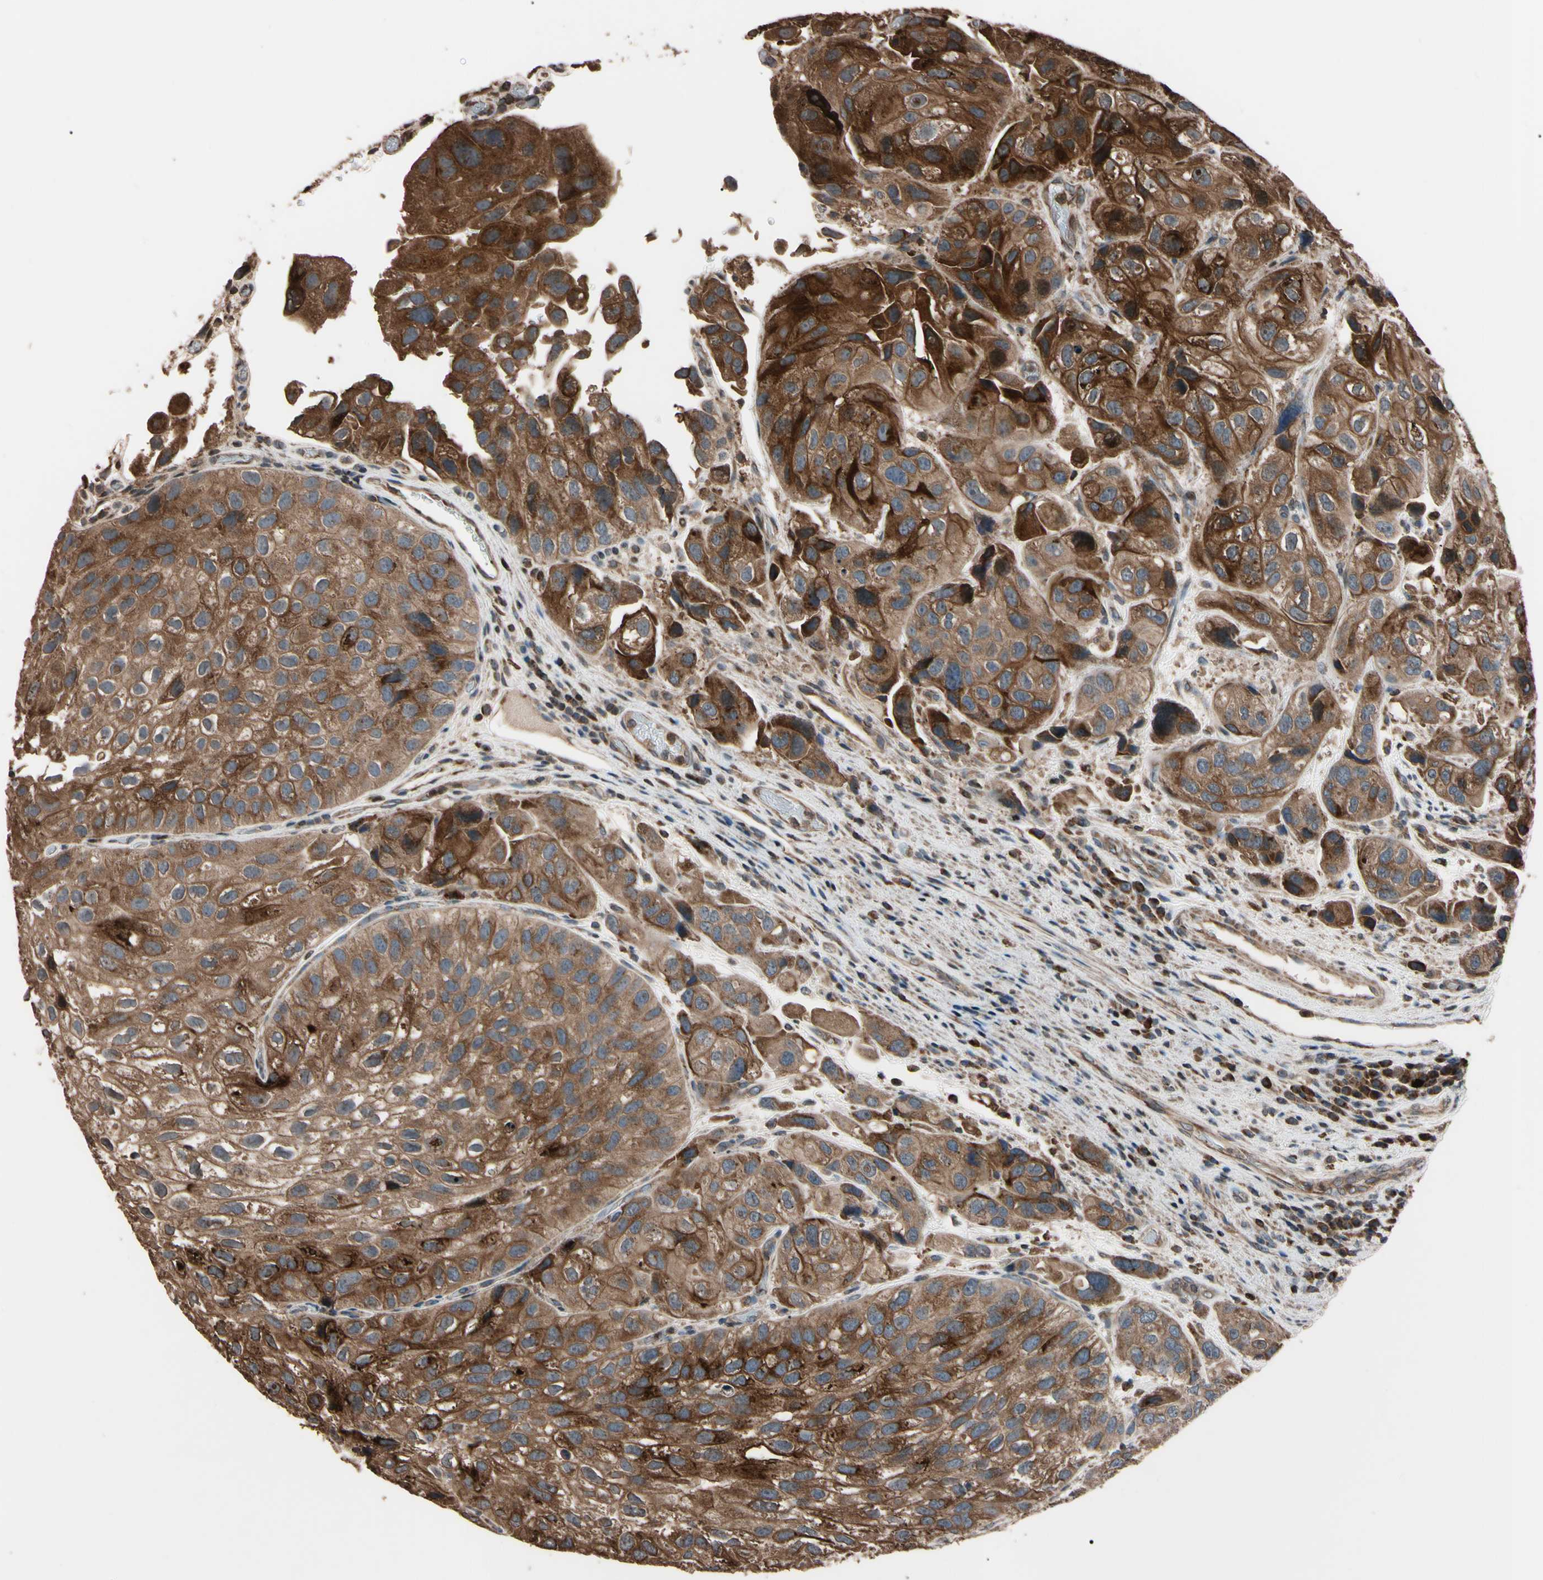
{"staining": {"intensity": "strong", "quantity": "<25%", "location": "cytoplasmic/membranous"}, "tissue": "urothelial cancer", "cell_type": "Tumor cells", "image_type": "cancer", "snomed": [{"axis": "morphology", "description": "Urothelial carcinoma, High grade"}, {"axis": "topography", "description": "Urinary bladder"}], "caption": "Immunohistochemical staining of human high-grade urothelial carcinoma reveals medium levels of strong cytoplasmic/membranous positivity in about <25% of tumor cells.", "gene": "TNFRSF1A", "patient": {"sex": "female", "age": 64}}